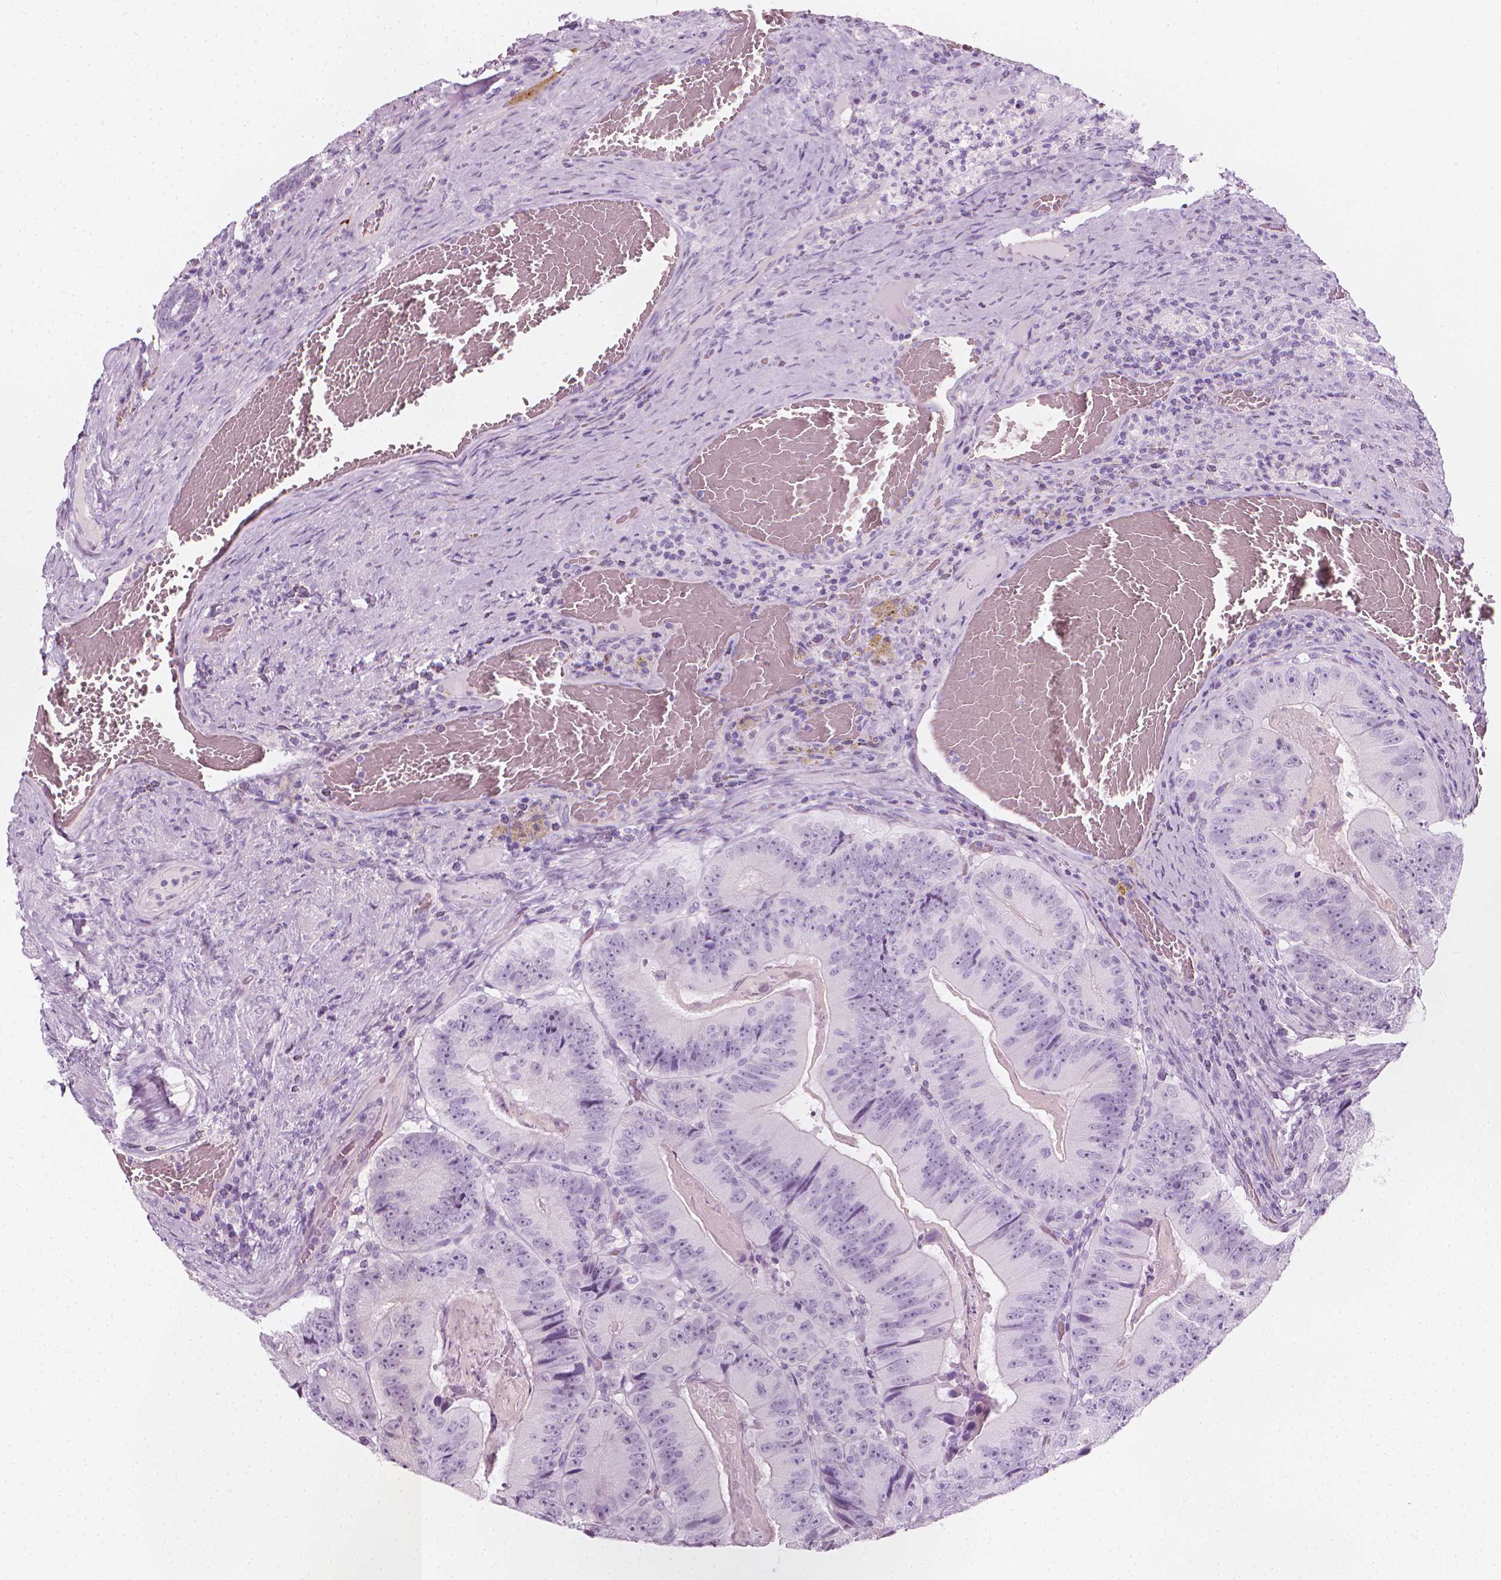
{"staining": {"intensity": "negative", "quantity": "none", "location": "none"}, "tissue": "colorectal cancer", "cell_type": "Tumor cells", "image_type": "cancer", "snomed": [{"axis": "morphology", "description": "Adenocarcinoma, NOS"}, {"axis": "topography", "description": "Colon"}], "caption": "Protein analysis of colorectal adenocarcinoma displays no significant staining in tumor cells.", "gene": "SCG3", "patient": {"sex": "female", "age": 86}}